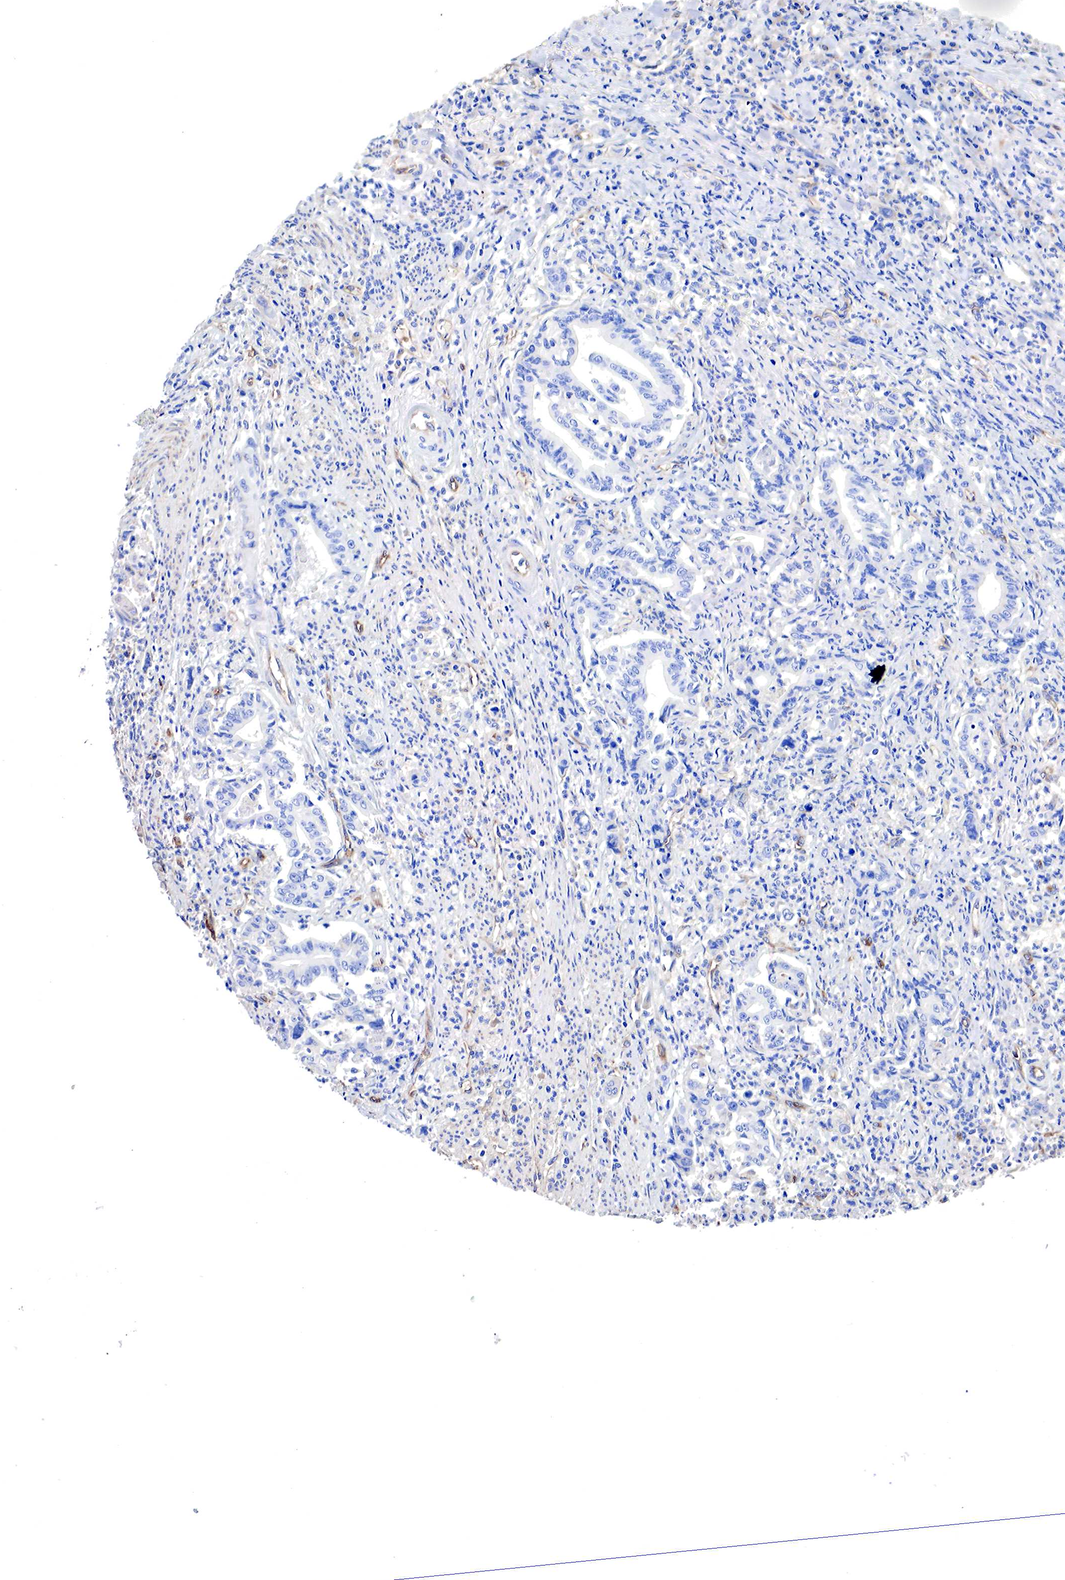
{"staining": {"intensity": "negative", "quantity": "none", "location": "none"}, "tissue": "stomach cancer", "cell_type": "Tumor cells", "image_type": "cancer", "snomed": [{"axis": "morphology", "description": "Adenocarcinoma, NOS"}, {"axis": "topography", "description": "Stomach"}], "caption": "This is an immunohistochemistry (IHC) micrograph of stomach cancer. There is no expression in tumor cells.", "gene": "RDX", "patient": {"sex": "female", "age": 76}}